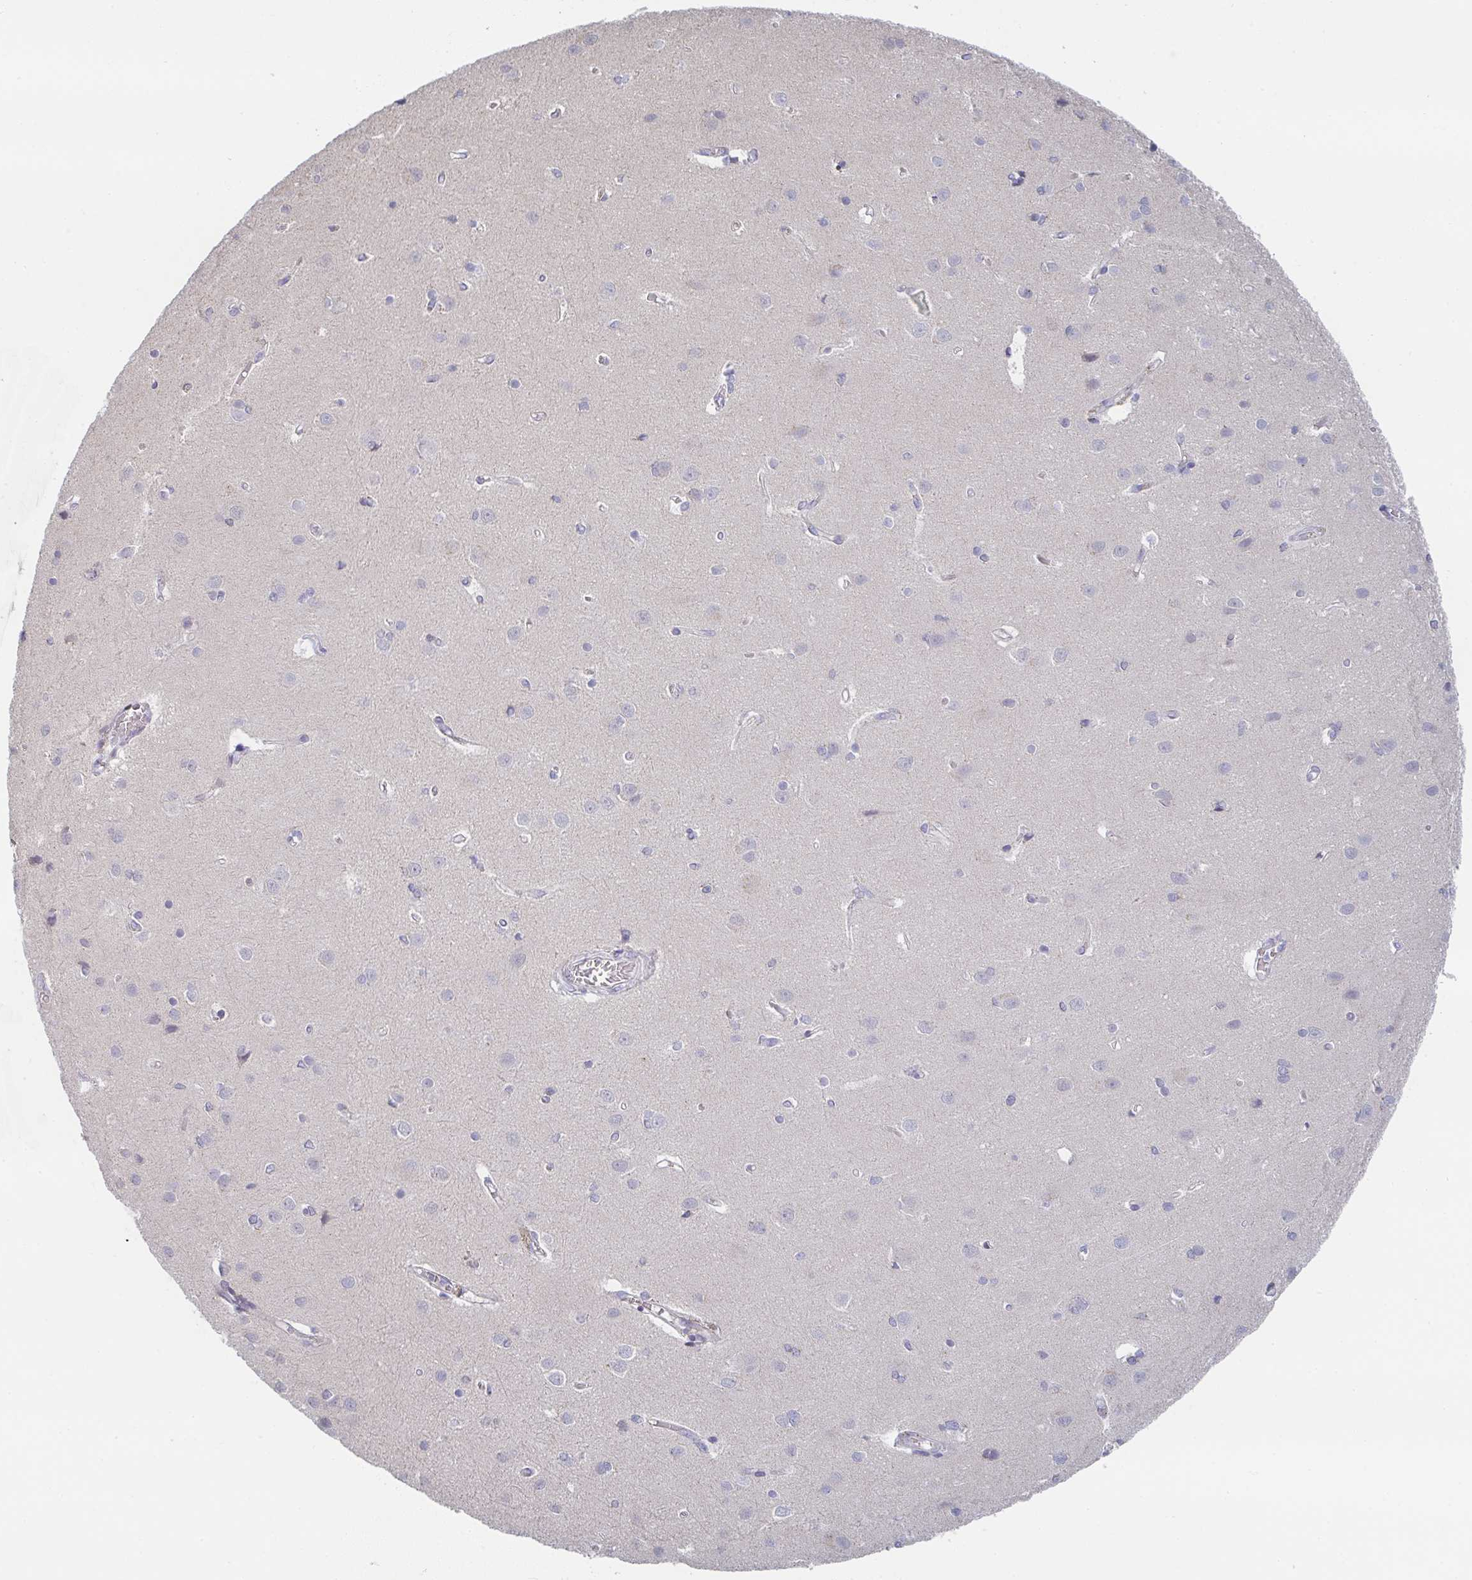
{"staining": {"intensity": "negative", "quantity": "none", "location": "none"}, "tissue": "cerebral cortex", "cell_type": "Endothelial cells", "image_type": "normal", "snomed": [{"axis": "morphology", "description": "Normal tissue, NOS"}, {"axis": "topography", "description": "Cerebral cortex"}], "caption": "Unremarkable cerebral cortex was stained to show a protein in brown. There is no significant positivity in endothelial cells. The staining was performed using DAB (3,3'-diaminobenzidine) to visualize the protein expression in brown, while the nuclei were stained in blue with hematoxylin (Magnification: 20x).", "gene": "CHMP5", "patient": {"sex": "male", "age": 37}}